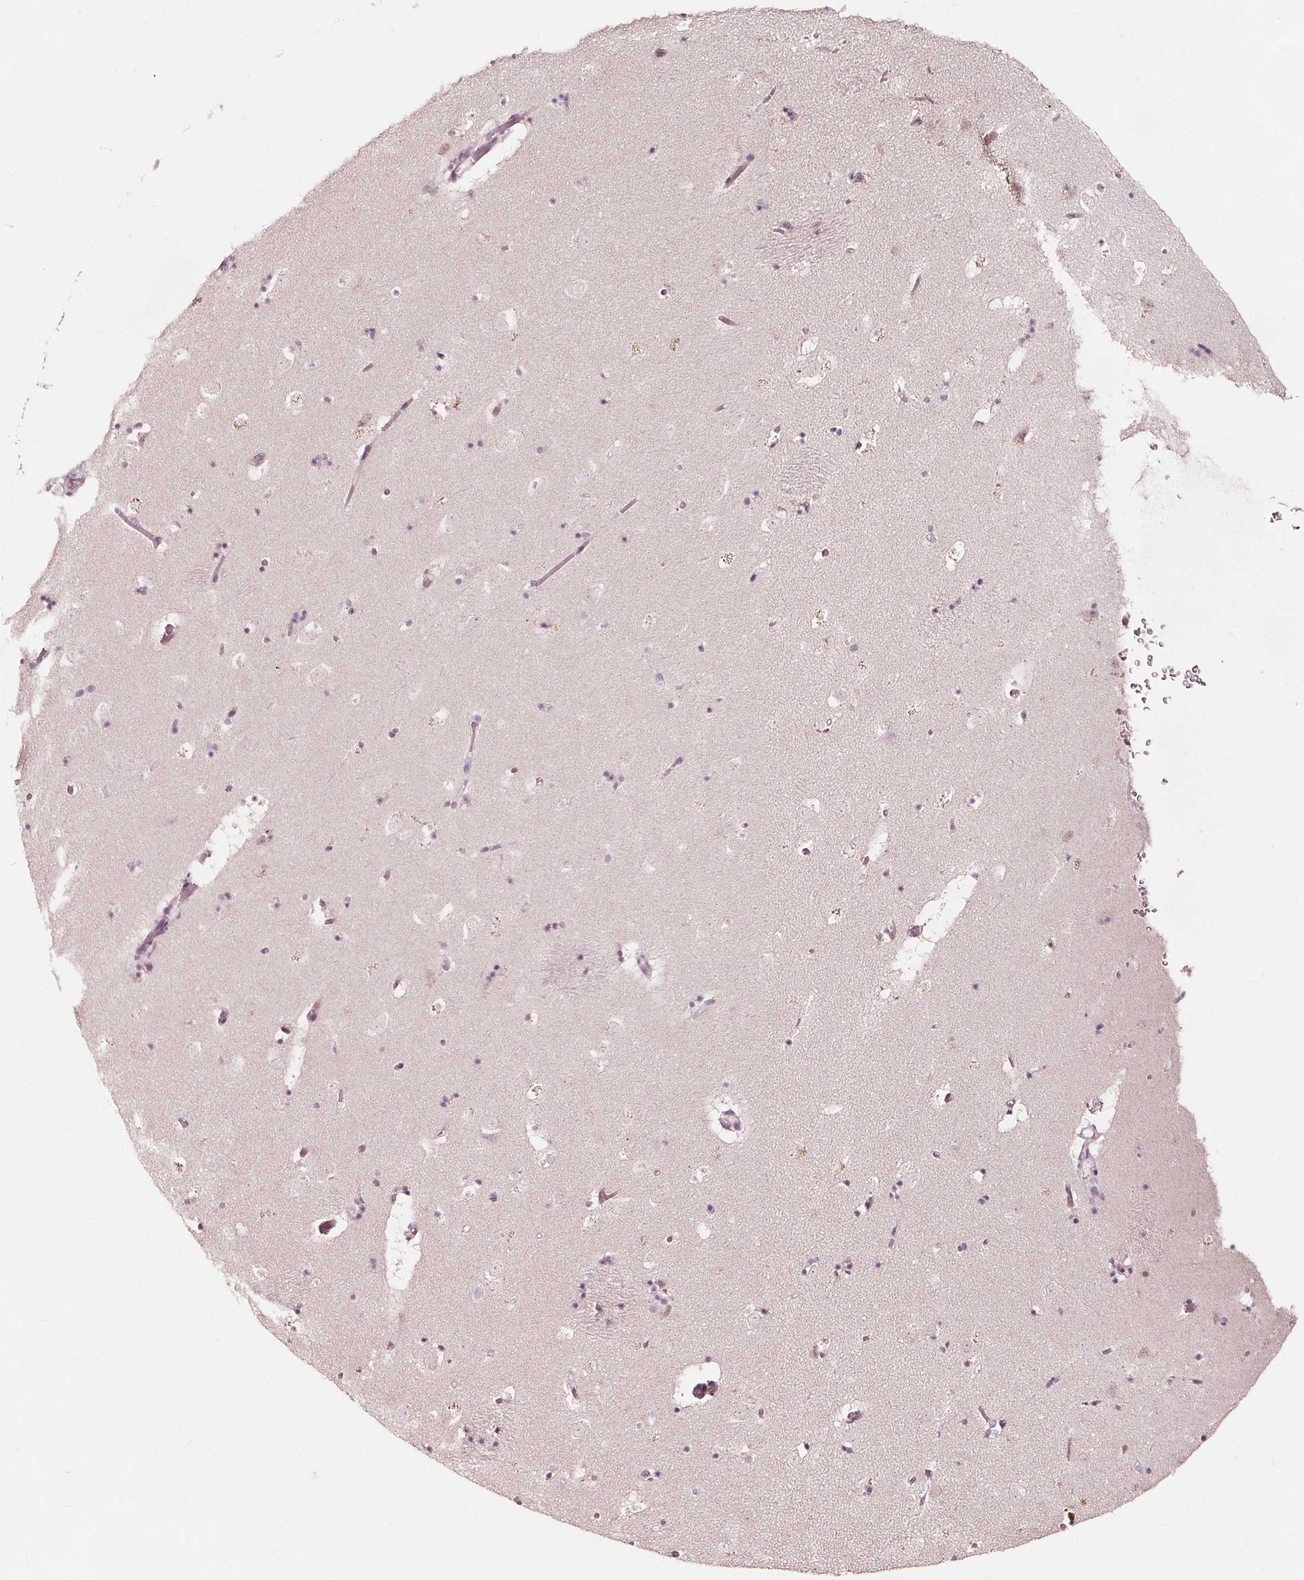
{"staining": {"intensity": "negative", "quantity": "none", "location": "none"}, "tissue": "caudate", "cell_type": "Glial cells", "image_type": "normal", "snomed": [{"axis": "morphology", "description": "Normal tissue, NOS"}, {"axis": "topography", "description": "Lateral ventricle wall"}], "caption": "An immunohistochemistry image of unremarkable caudate is shown. There is no staining in glial cells of caudate. The staining was performed using DAB (3,3'-diaminobenzidine) to visualize the protein expression in brown, while the nuclei were stained in blue with hematoxylin (Magnification: 20x).", "gene": "NPC1L1", "patient": {"sex": "female", "age": 42}}